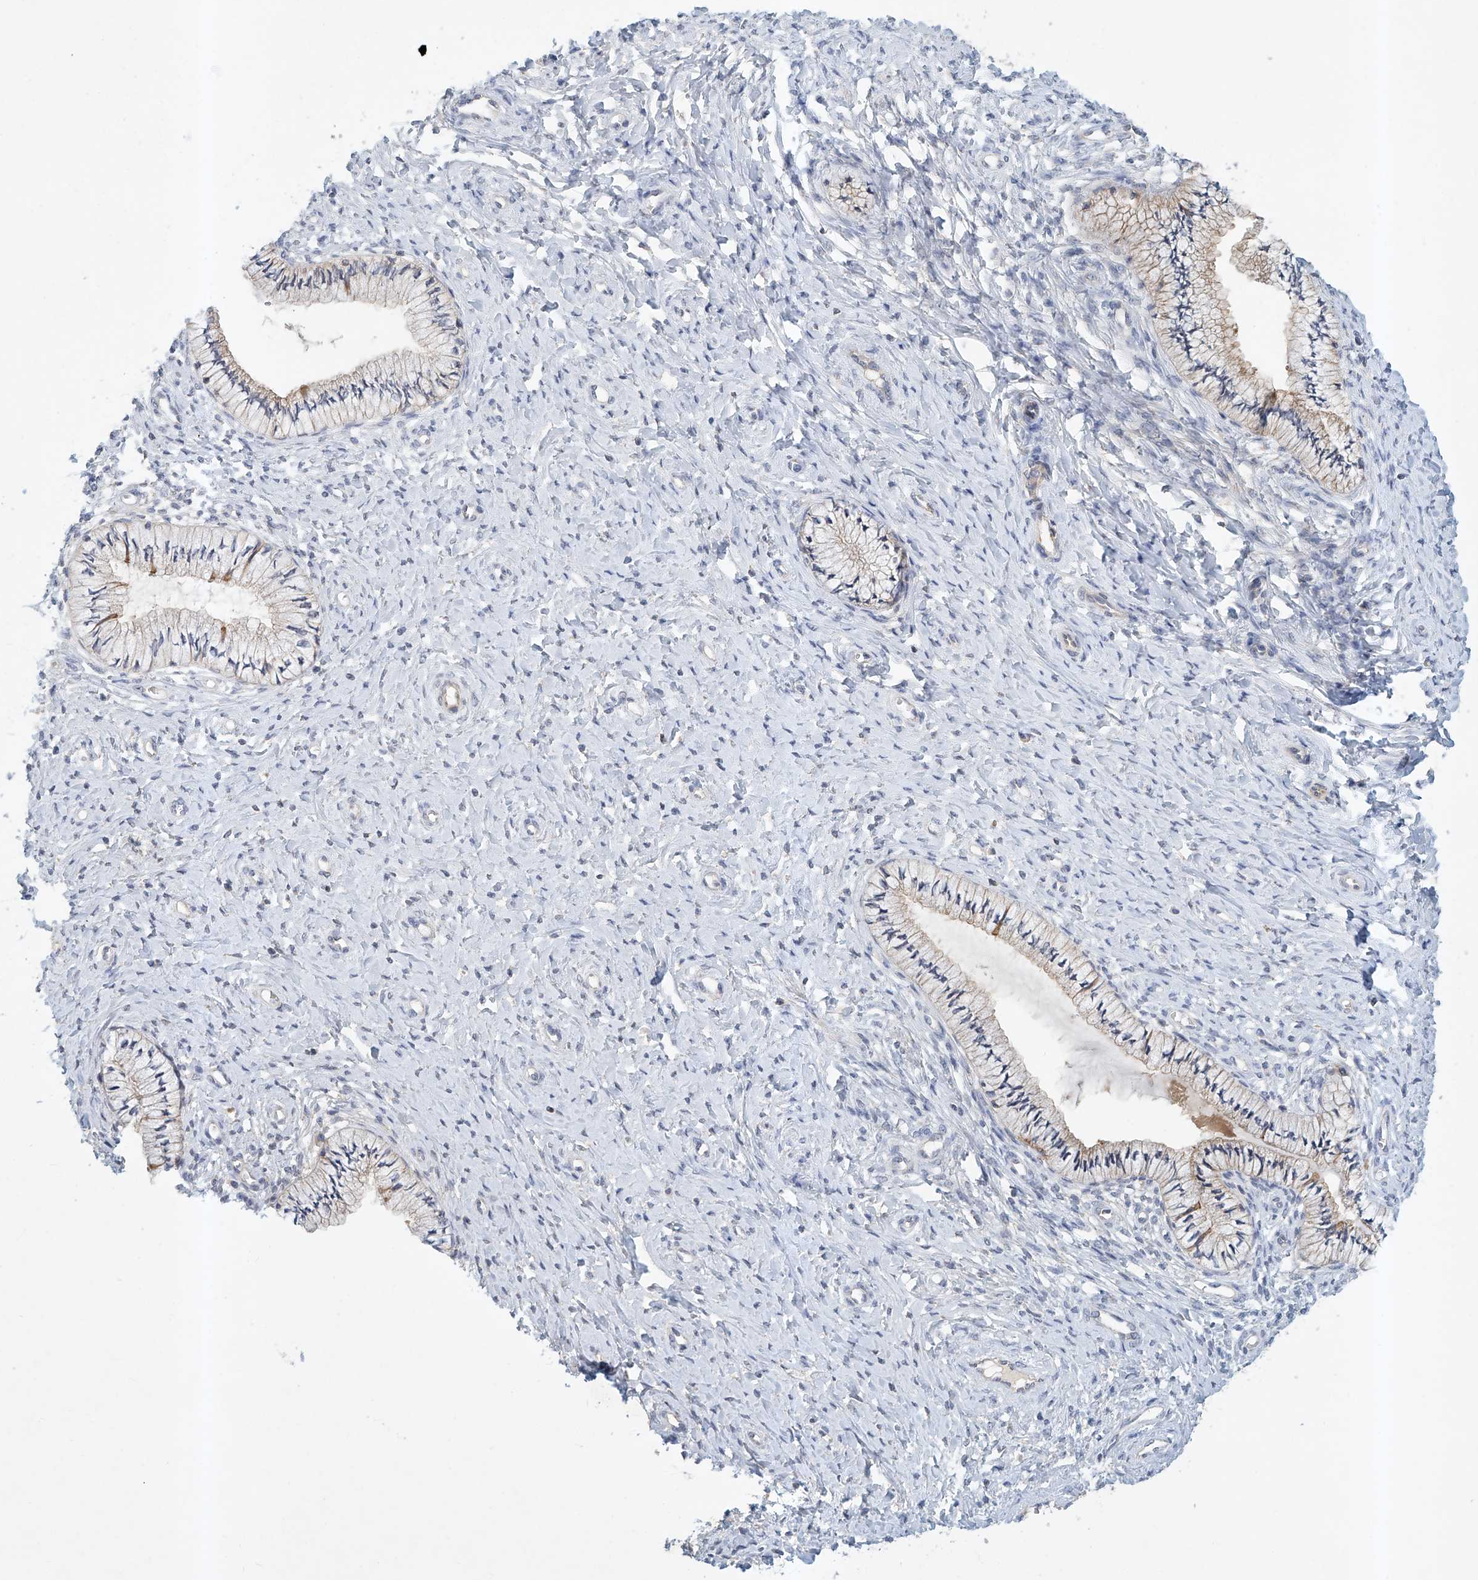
{"staining": {"intensity": "moderate", "quantity": "<25%", "location": "cytoplasmic/membranous"}, "tissue": "cervix", "cell_type": "Glandular cells", "image_type": "normal", "snomed": [{"axis": "morphology", "description": "Normal tissue, NOS"}, {"axis": "topography", "description": "Cervix"}], "caption": "A micrograph showing moderate cytoplasmic/membranous staining in about <25% of glandular cells in benign cervix, as visualized by brown immunohistochemical staining.", "gene": "CARMIL1", "patient": {"sex": "female", "age": 36}}